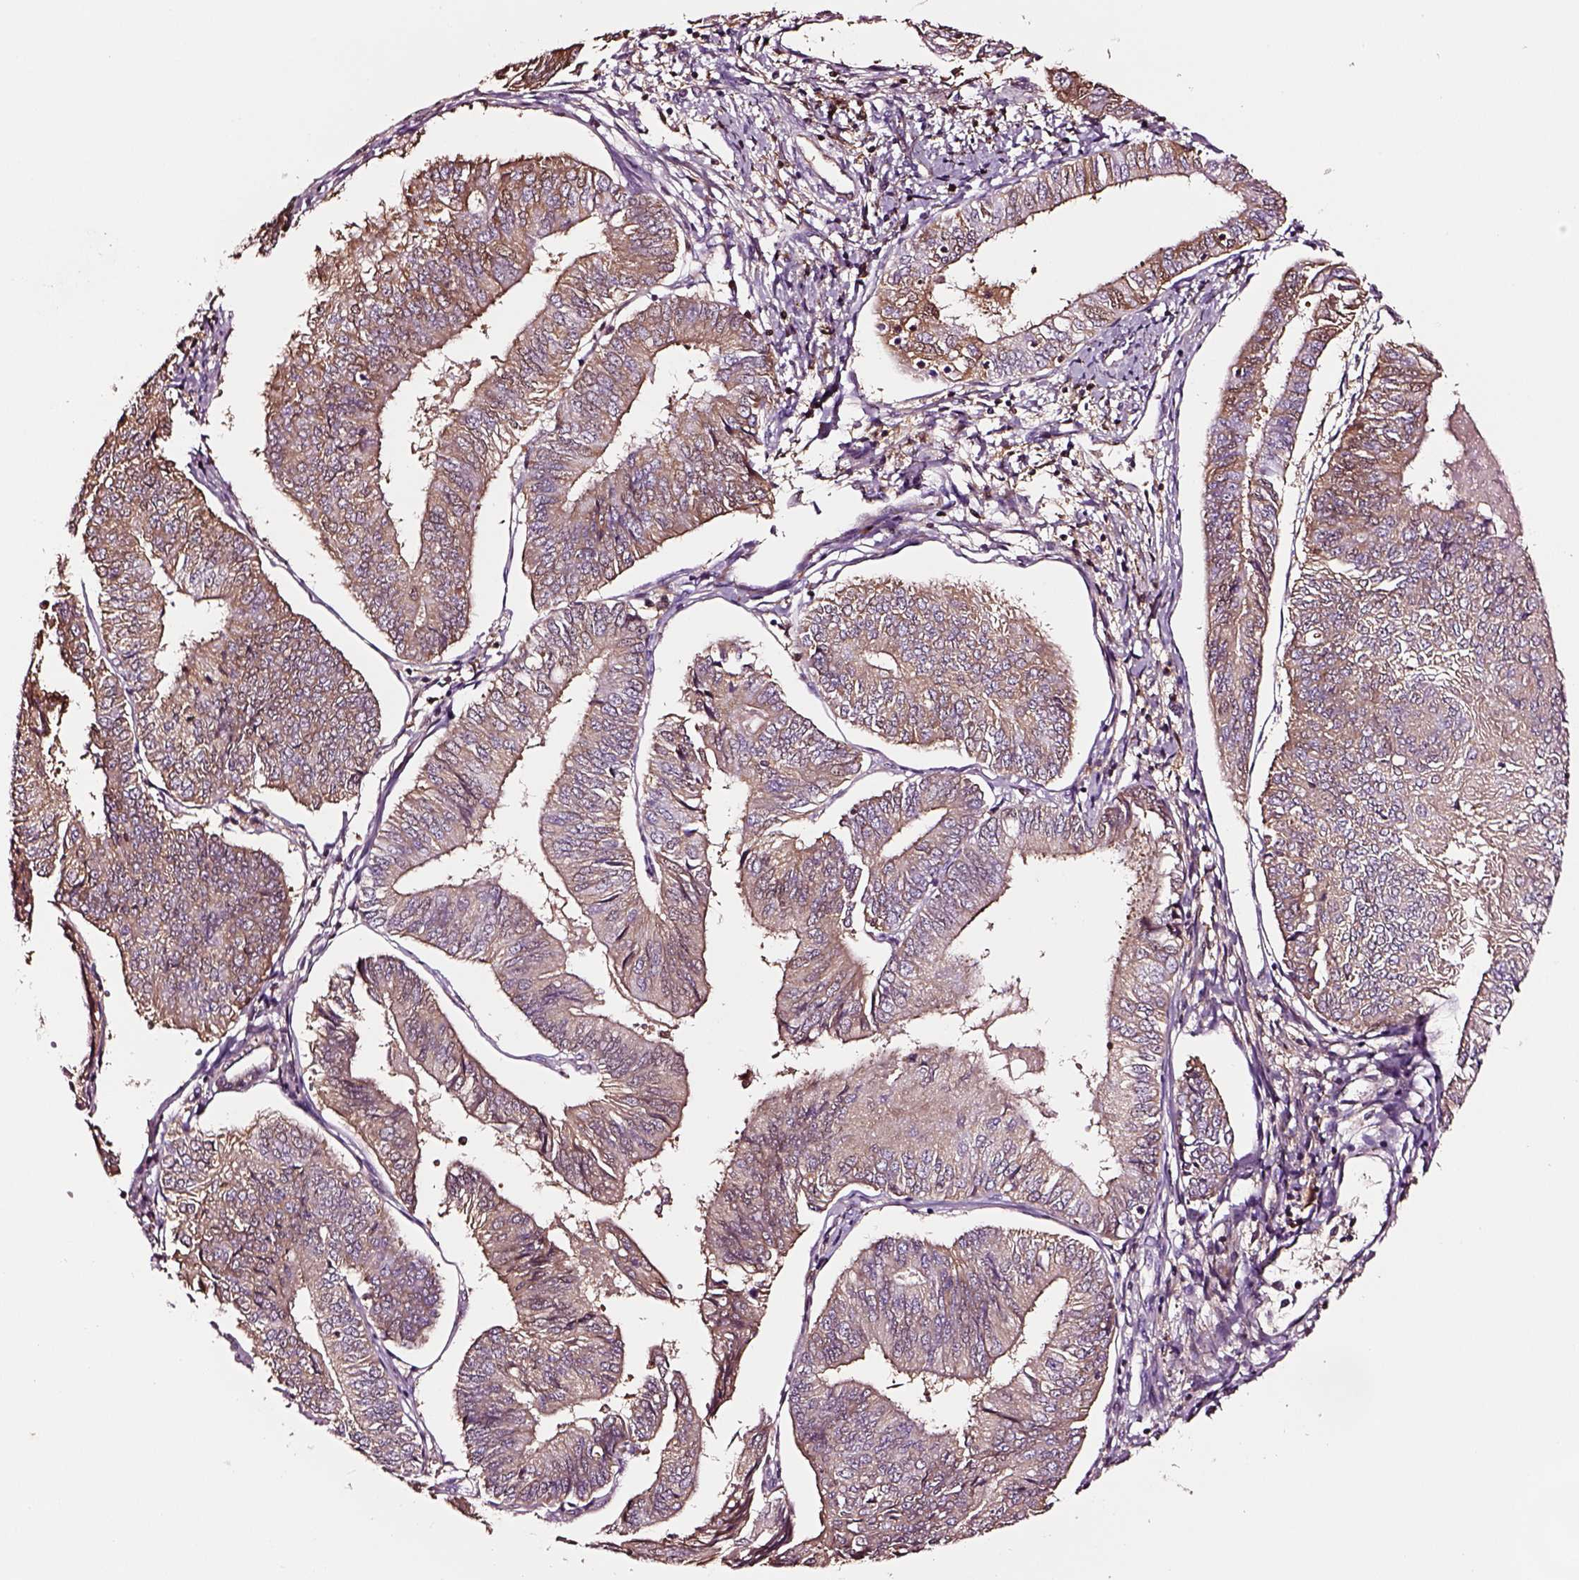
{"staining": {"intensity": "moderate", "quantity": "<25%", "location": "cytoplasmic/membranous"}, "tissue": "endometrial cancer", "cell_type": "Tumor cells", "image_type": "cancer", "snomed": [{"axis": "morphology", "description": "Adenocarcinoma, NOS"}, {"axis": "topography", "description": "Endometrium"}], "caption": "Protein analysis of endometrial cancer (adenocarcinoma) tissue demonstrates moderate cytoplasmic/membranous positivity in about <25% of tumor cells.", "gene": "TF", "patient": {"sex": "female", "age": 58}}